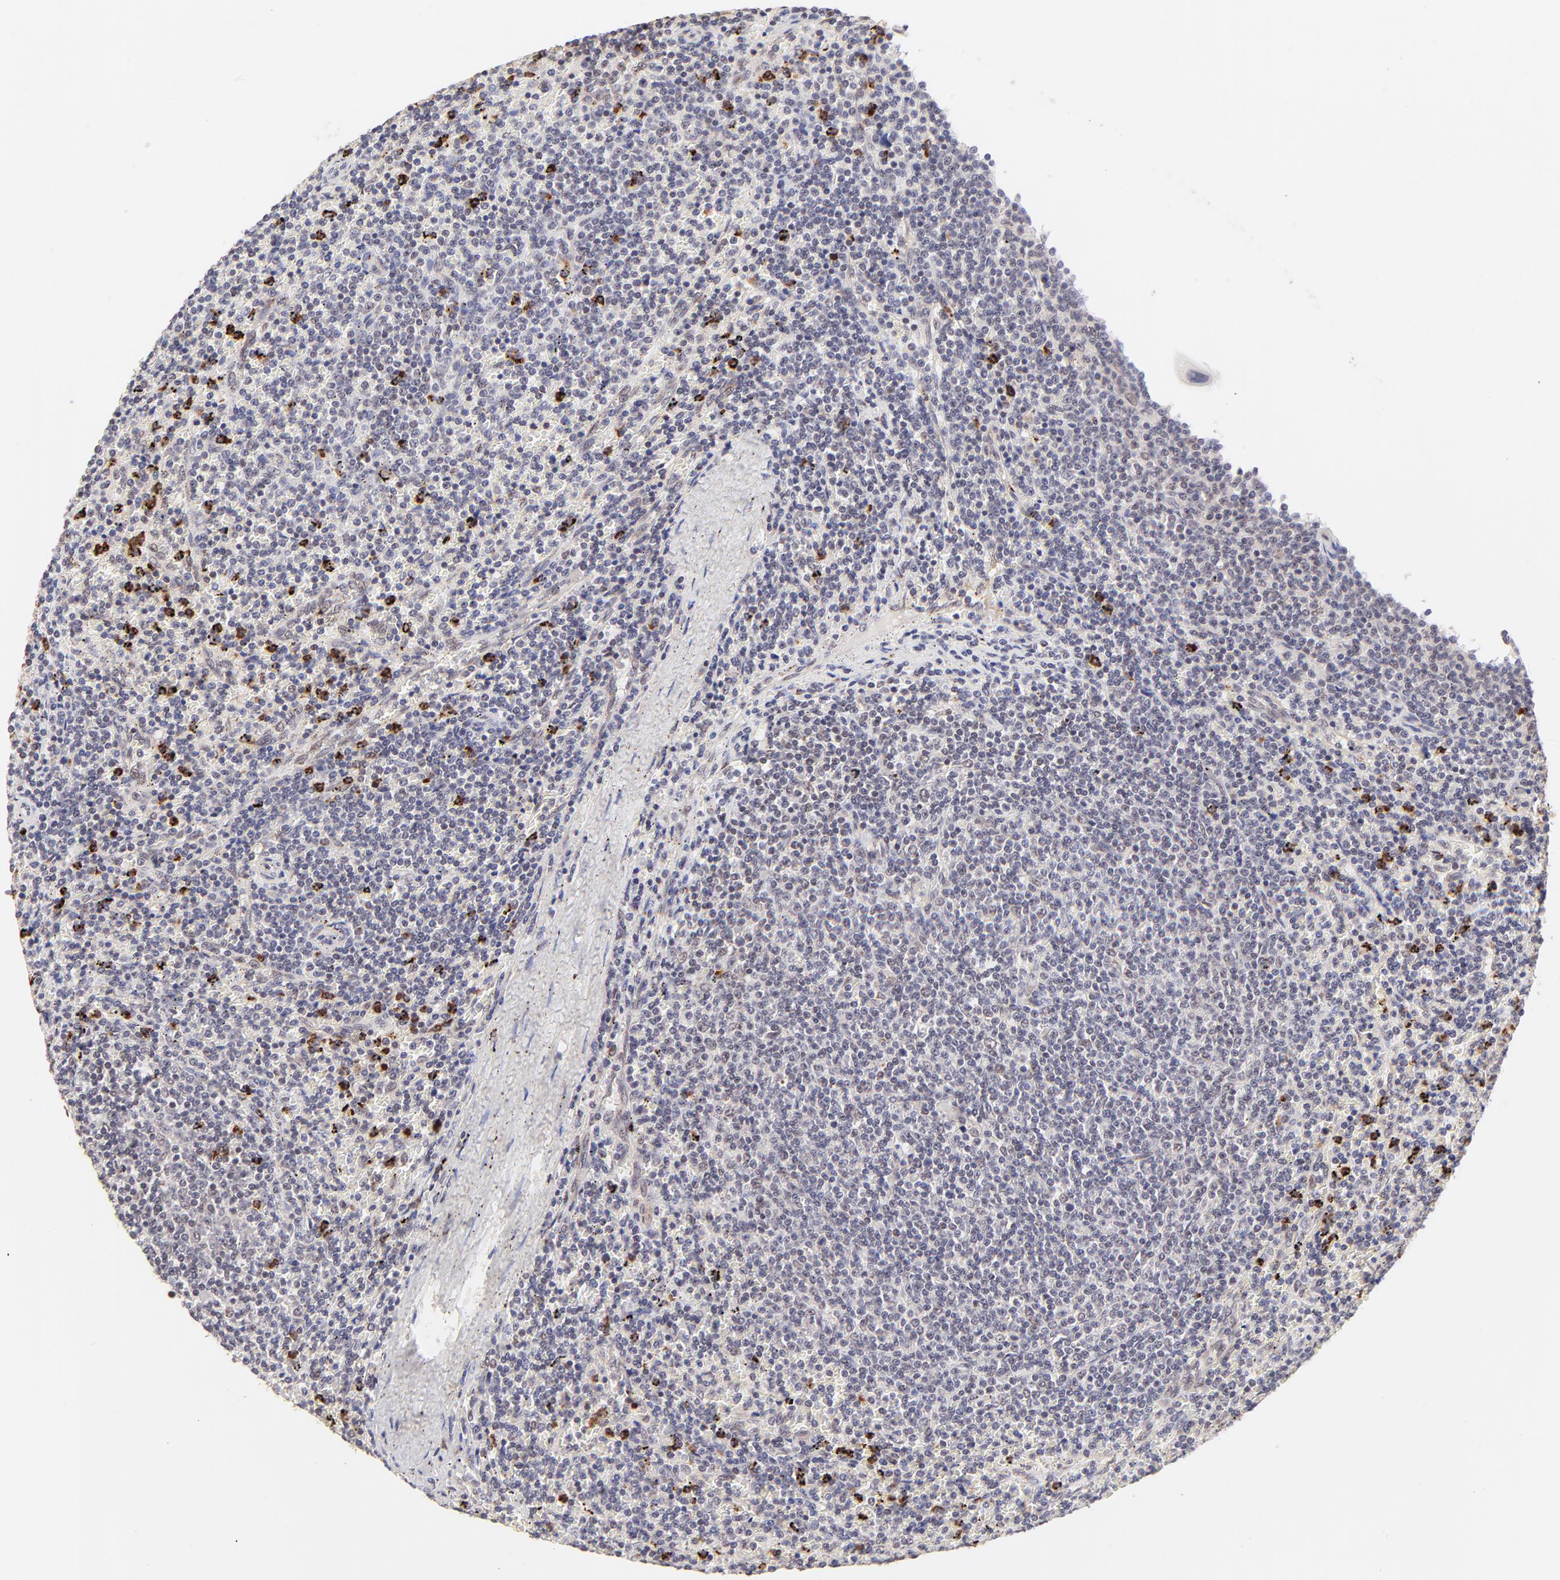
{"staining": {"intensity": "strong", "quantity": "<25%", "location": "cytoplasmic/membranous"}, "tissue": "lymphoma", "cell_type": "Tumor cells", "image_type": "cancer", "snomed": [{"axis": "morphology", "description": "Malignant lymphoma, non-Hodgkin's type, Low grade"}, {"axis": "topography", "description": "Spleen"}], "caption": "Immunohistochemistry staining of lymphoma, which demonstrates medium levels of strong cytoplasmic/membranous staining in approximately <25% of tumor cells indicating strong cytoplasmic/membranous protein positivity. The staining was performed using DAB (3,3'-diaminobenzidine) (brown) for protein detection and nuclei were counterstained in hematoxylin (blue).", "gene": "MED12", "patient": {"sex": "female", "age": 50}}